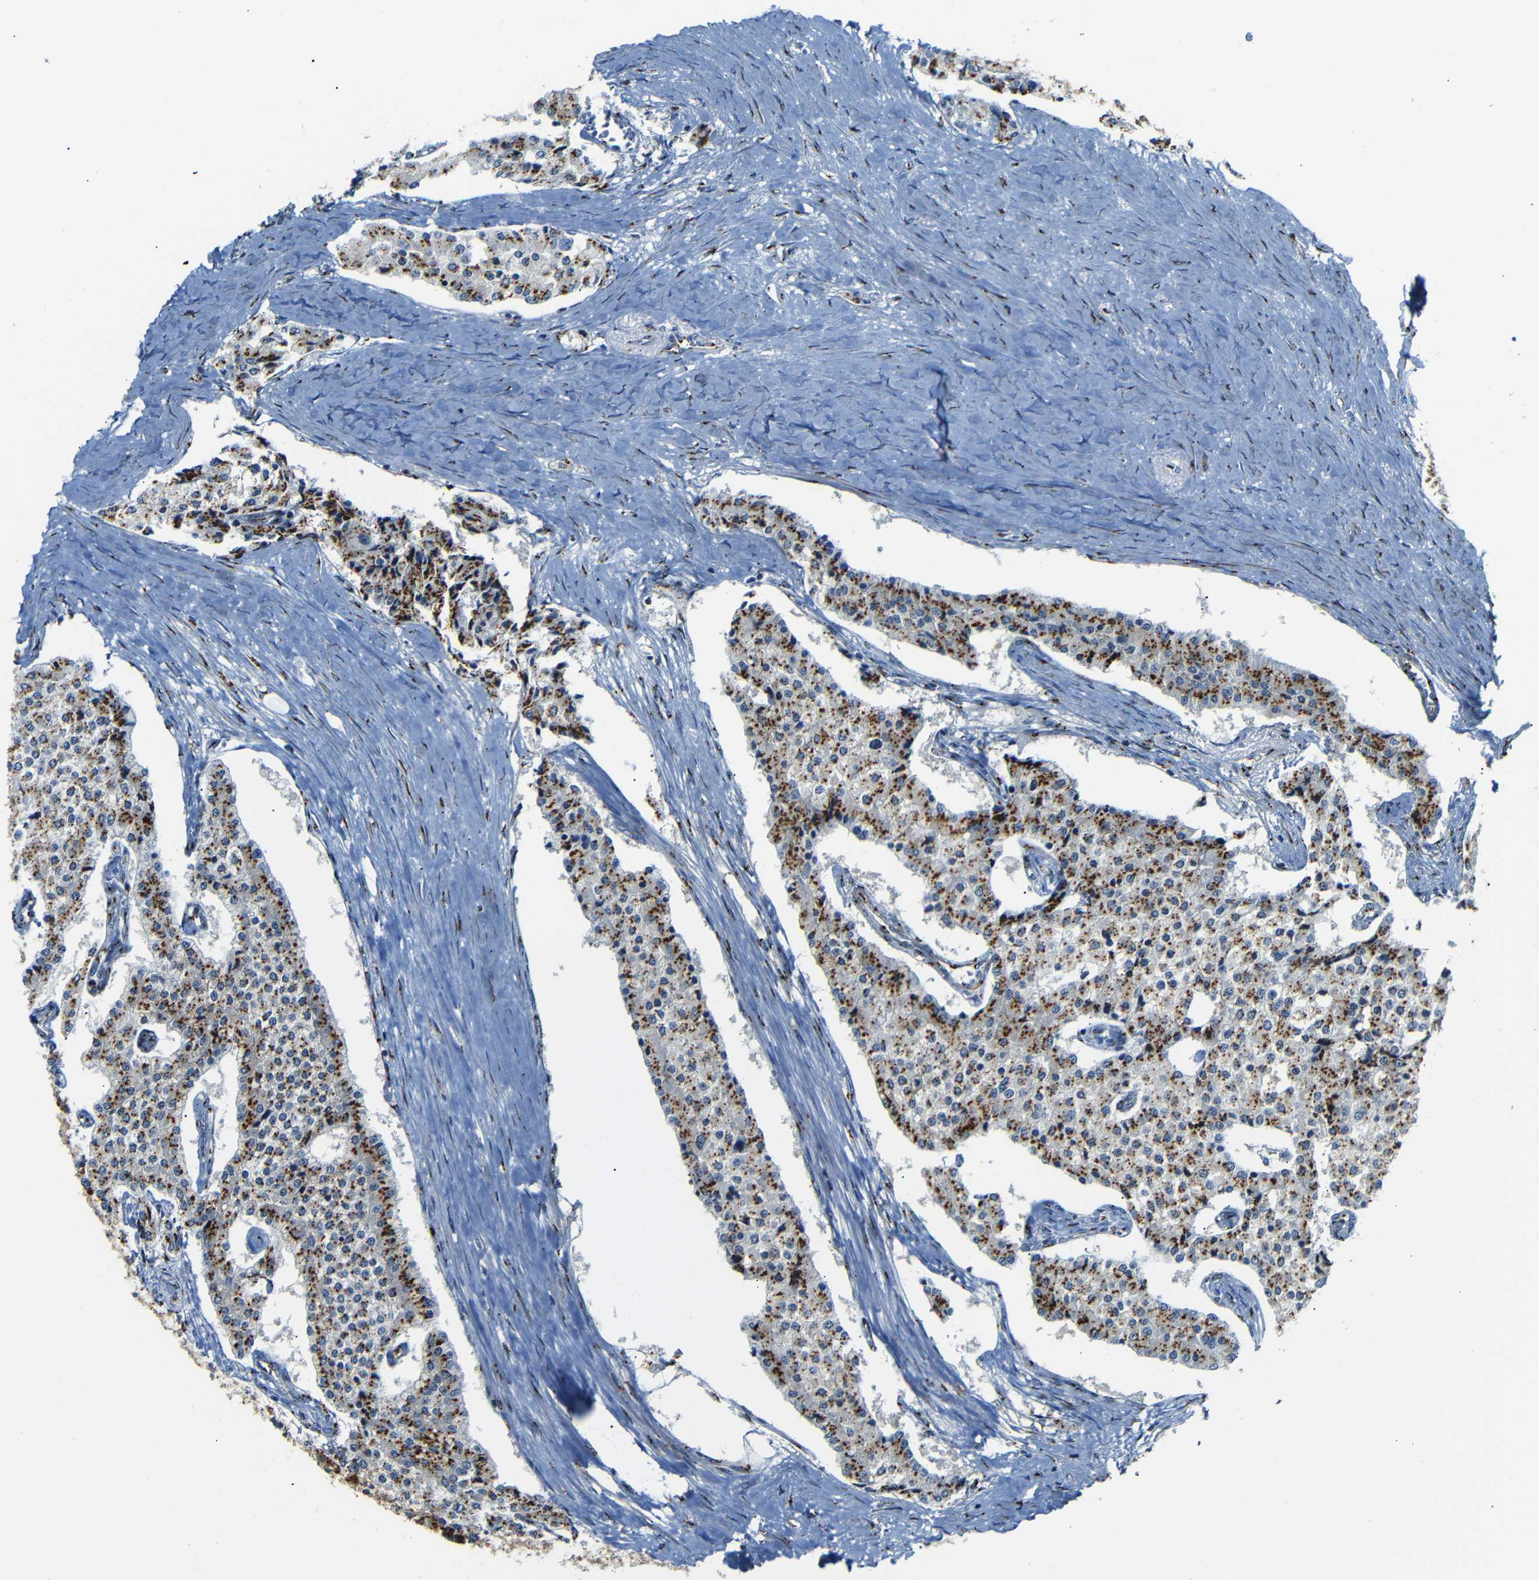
{"staining": {"intensity": "moderate", "quantity": ">75%", "location": "cytoplasmic/membranous"}, "tissue": "carcinoid", "cell_type": "Tumor cells", "image_type": "cancer", "snomed": [{"axis": "morphology", "description": "Carcinoid, malignant, NOS"}, {"axis": "topography", "description": "Colon"}], "caption": "High-magnification brightfield microscopy of carcinoid (malignant) stained with DAB (3,3'-diaminobenzidine) (brown) and counterstained with hematoxylin (blue). tumor cells exhibit moderate cytoplasmic/membranous positivity is appreciated in about>75% of cells.", "gene": "TGOLN2", "patient": {"sex": "female", "age": 52}}